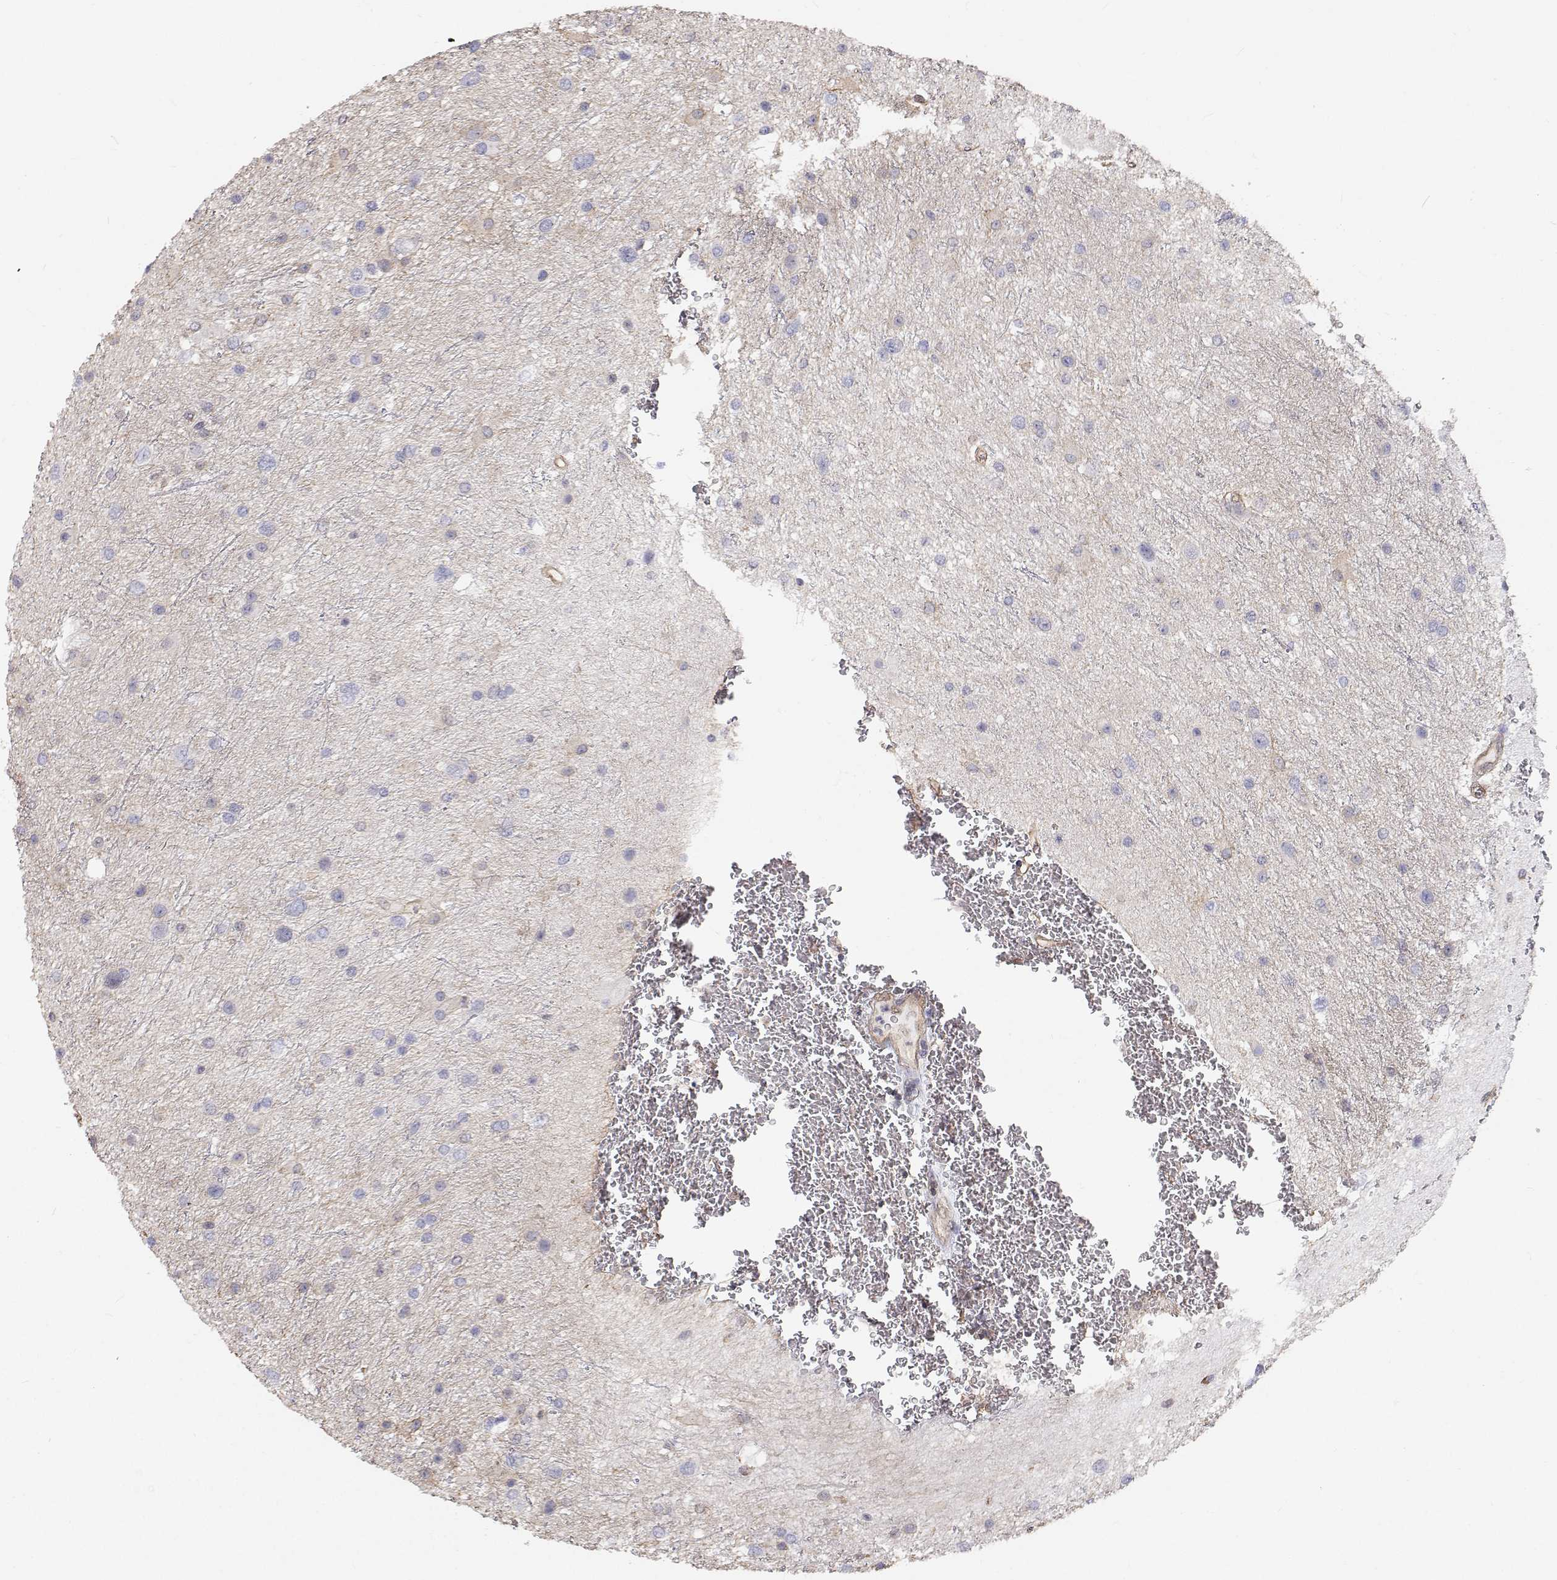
{"staining": {"intensity": "negative", "quantity": "none", "location": "none"}, "tissue": "glioma", "cell_type": "Tumor cells", "image_type": "cancer", "snomed": [{"axis": "morphology", "description": "Glioma, malignant, Low grade"}, {"axis": "topography", "description": "Brain"}], "caption": "Immunohistochemistry (IHC) image of neoplastic tissue: human glioma stained with DAB displays no significant protein staining in tumor cells. (Brightfield microscopy of DAB (3,3'-diaminobenzidine) IHC at high magnification).", "gene": "GSDMA", "patient": {"sex": "female", "age": 32}}